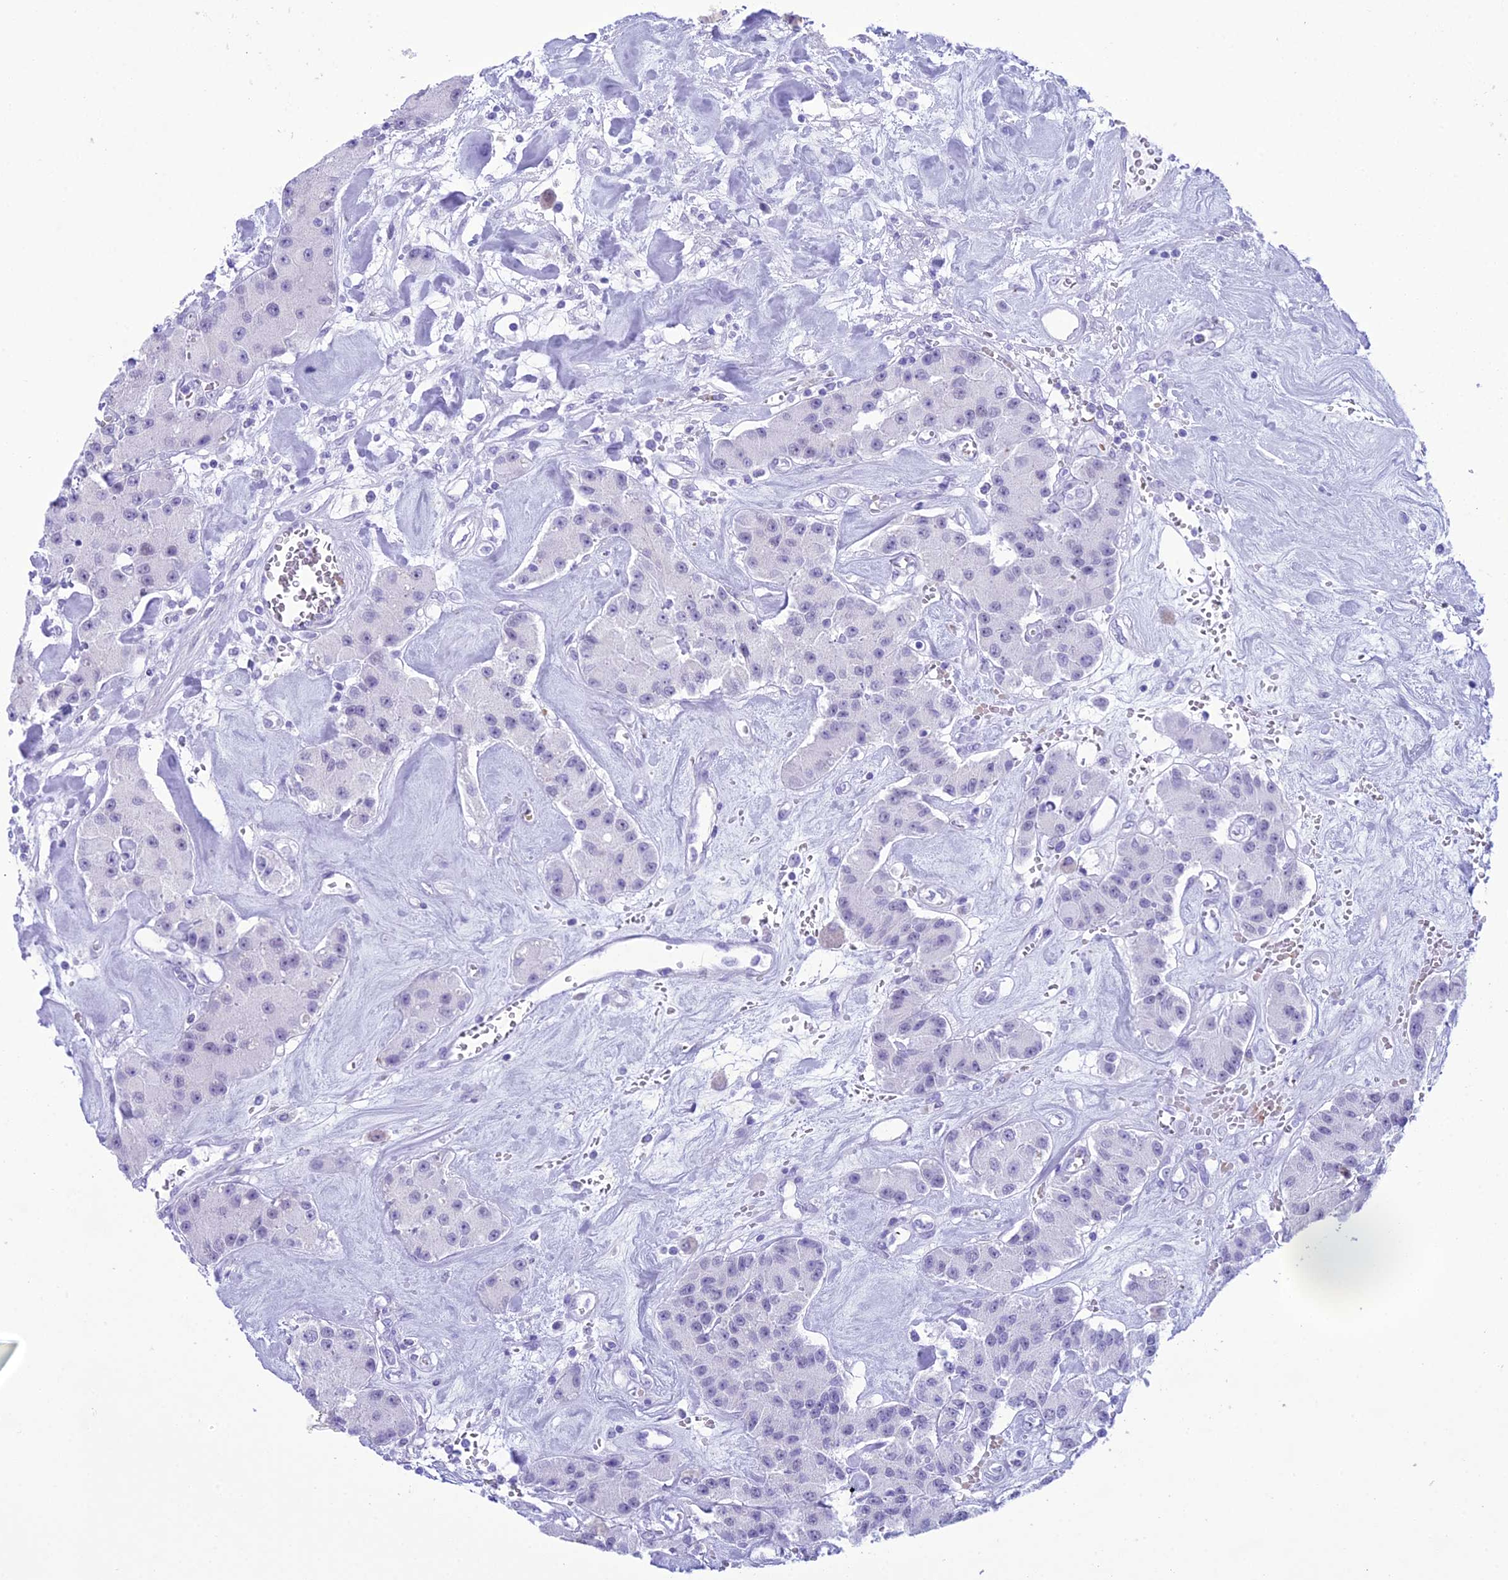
{"staining": {"intensity": "negative", "quantity": "none", "location": "none"}, "tissue": "carcinoid", "cell_type": "Tumor cells", "image_type": "cancer", "snomed": [{"axis": "morphology", "description": "Carcinoid, malignant, NOS"}, {"axis": "topography", "description": "Pancreas"}], "caption": "Immunohistochemistry of carcinoid reveals no expression in tumor cells.", "gene": "RNPS1", "patient": {"sex": "male", "age": 41}}